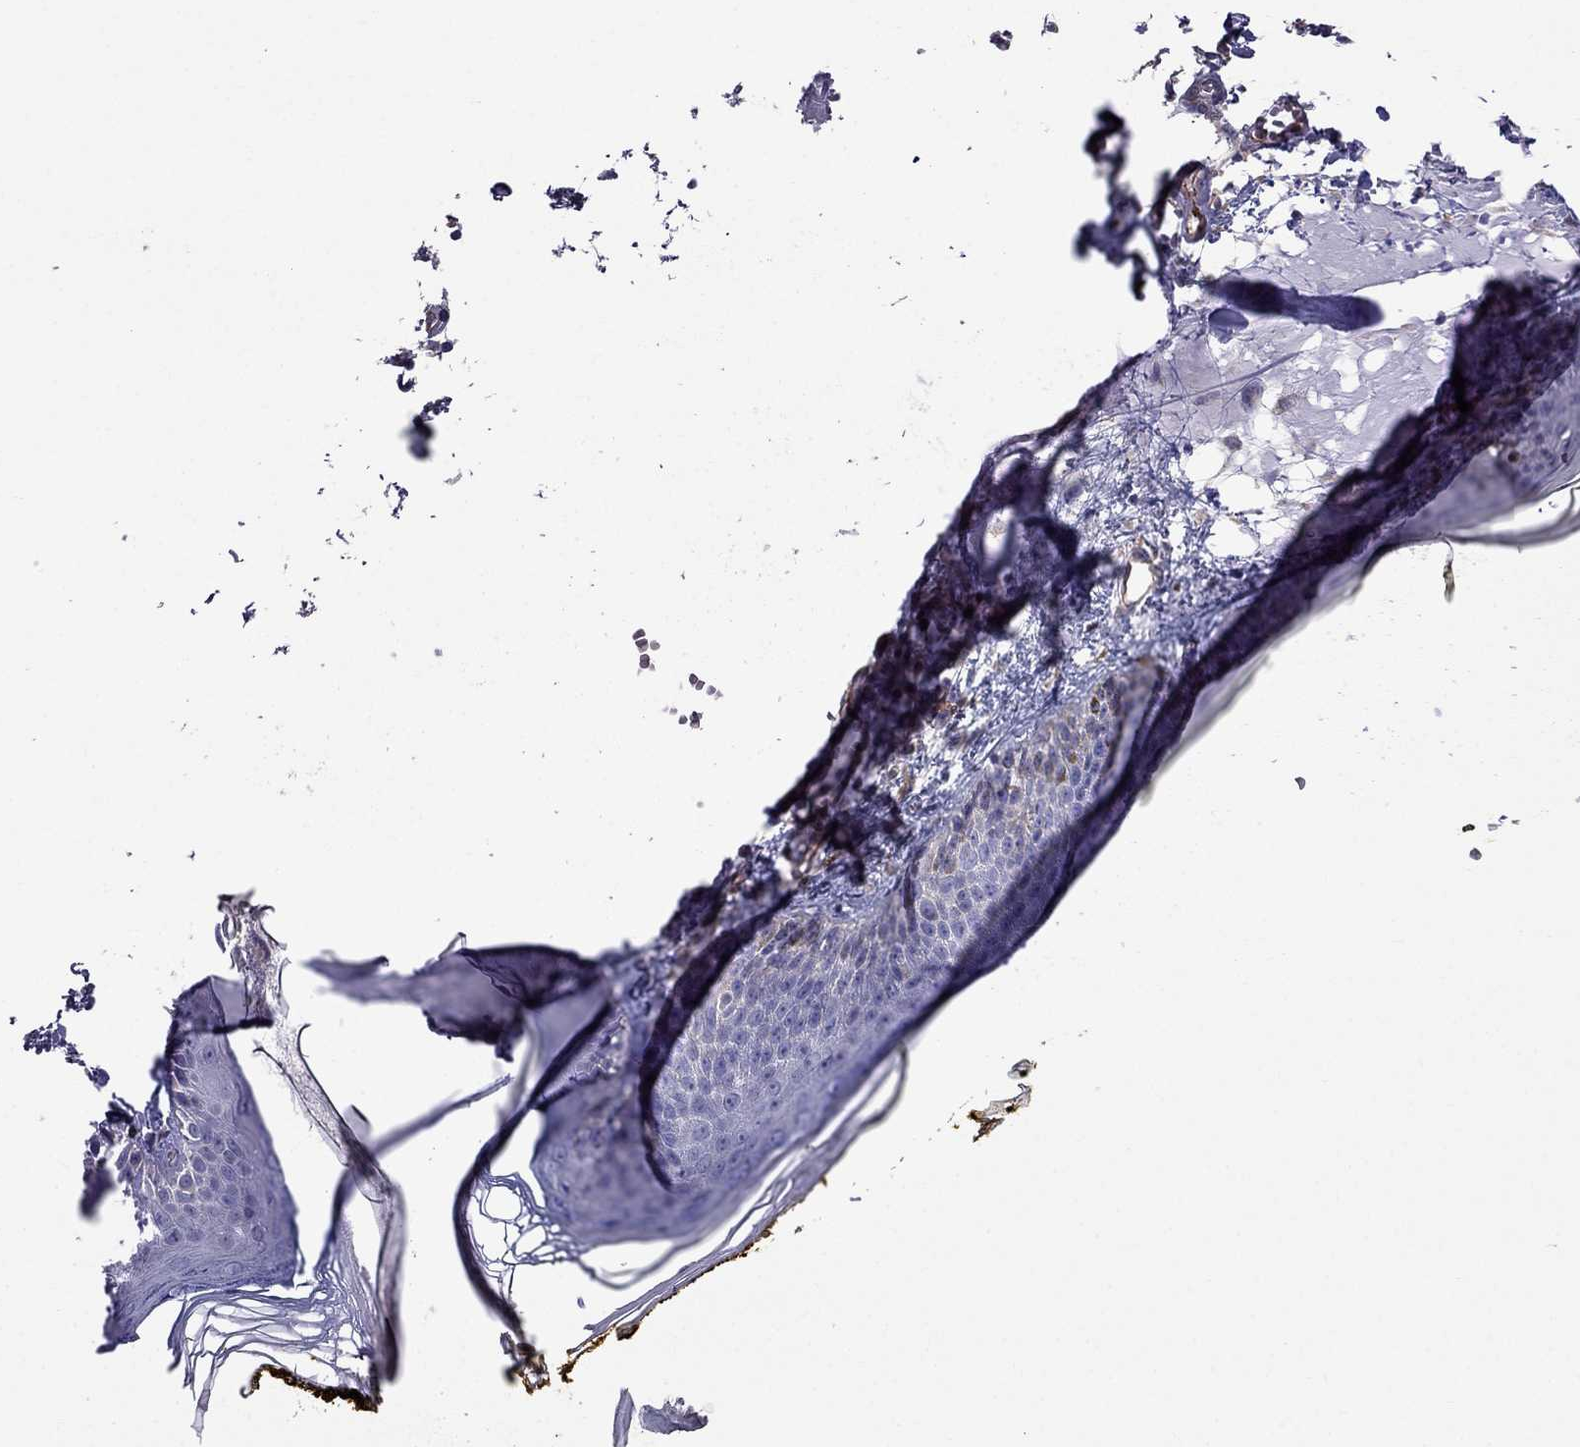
{"staining": {"intensity": "negative", "quantity": "none", "location": "none"}, "tissue": "skin", "cell_type": "Fibroblasts", "image_type": "normal", "snomed": [{"axis": "morphology", "description": "Normal tissue, NOS"}, {"axis": "topography", "description": "Skin"}], "caption": "DAB (3,3'-diaminobenzidine) immunohistochemical staining of unremarkable human skin exhibits no significant staining in fibroblasts. Nuclei are stained in blue.", "gene": "GNAL", "patient": {"sex": "male", "age": 76}}